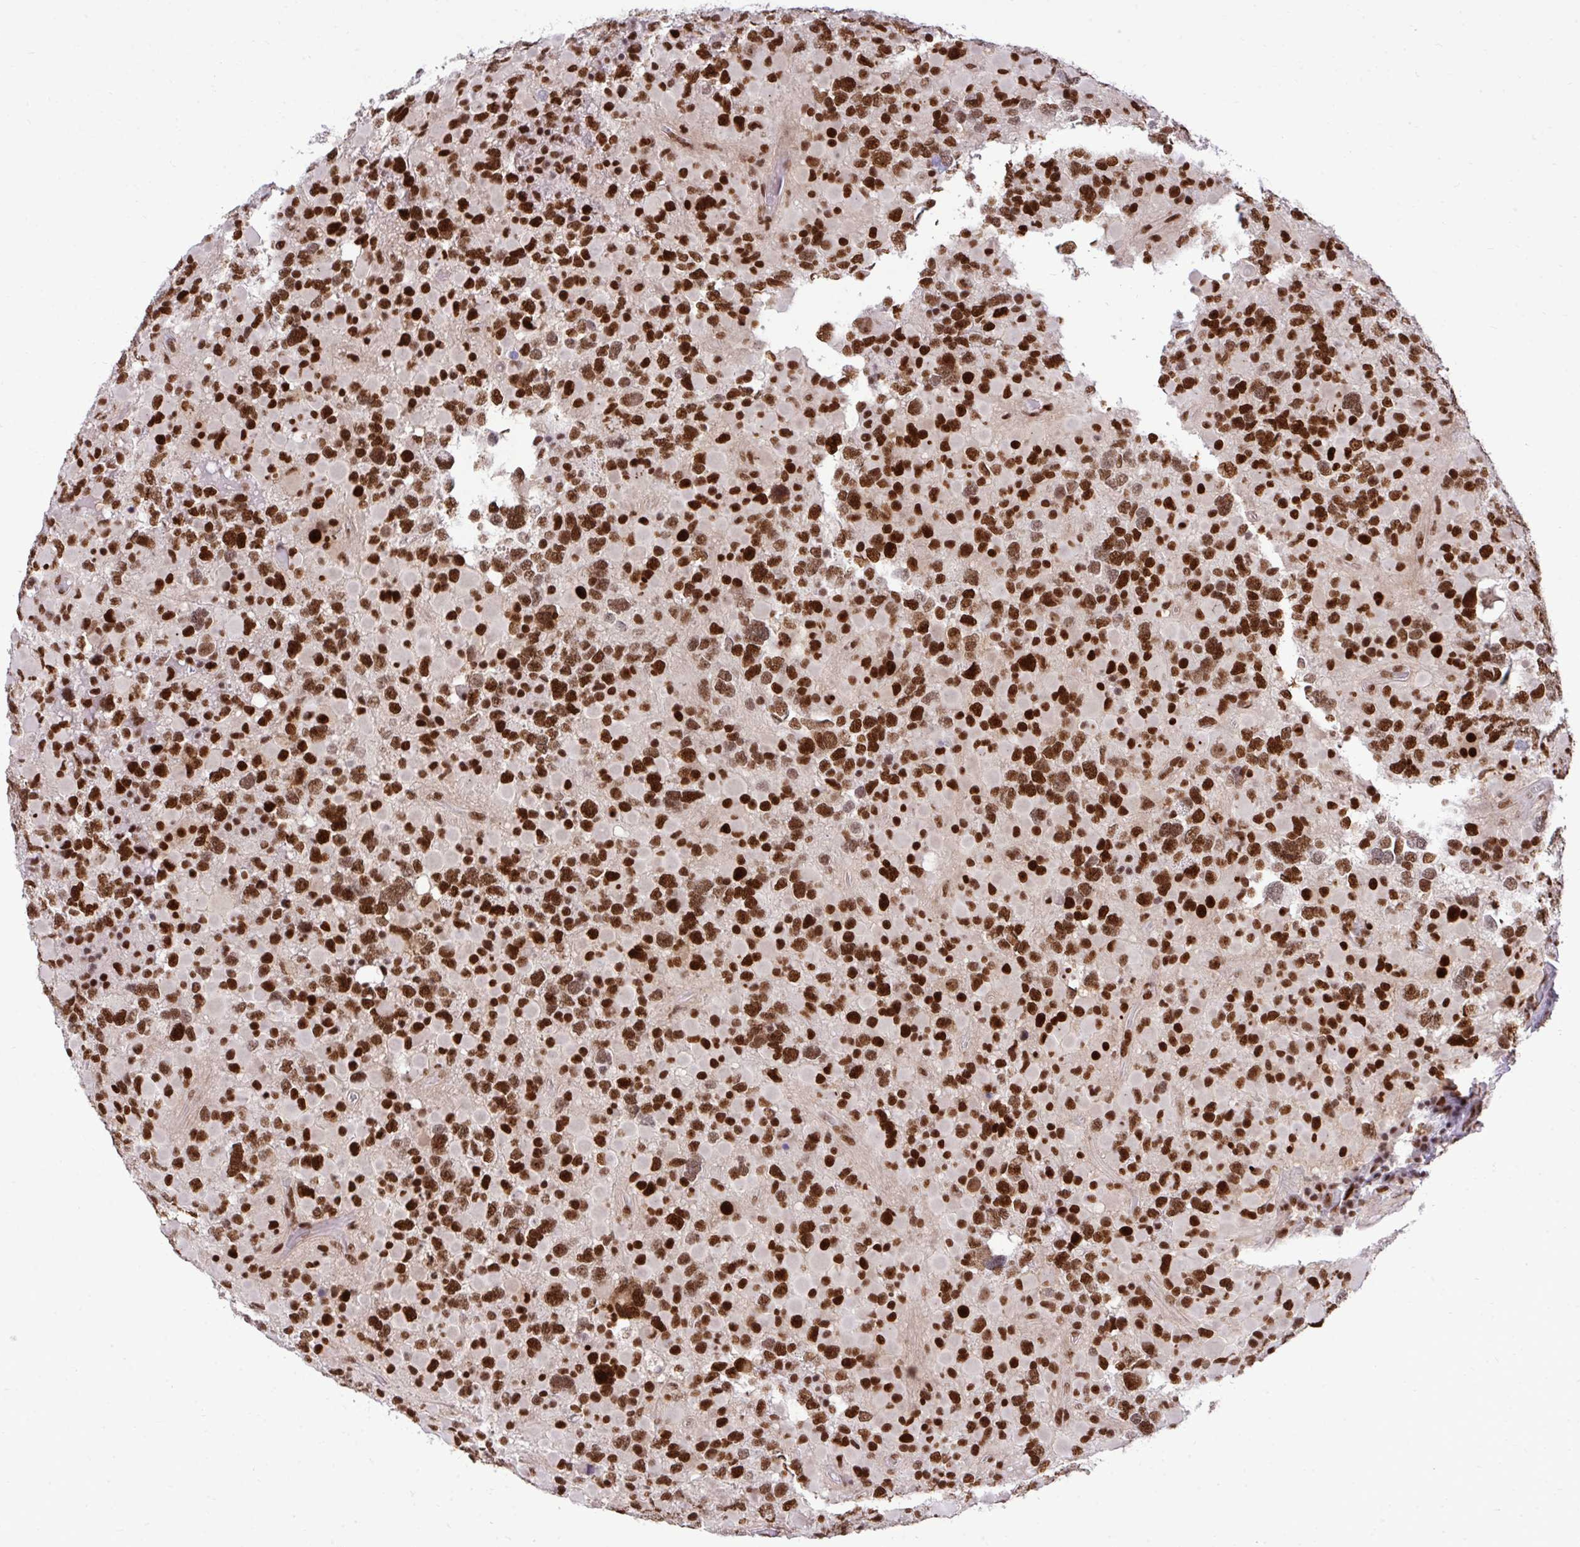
{"staining": {"intensity": "strong", "quantity": ">75%", "location": "nuclear"}, "tissue": "glioma", "cell_type": "Tumor cells", "image_type": "cancer", "snomed": [{"axis": "morphology", "description": "Glioma, malignant, High grade"}, {"axis": "topography", "description": "Brain"}], "caption": "Approximately >75% of tumor cells in human malignant high-grade glioma reveal strong nuclear protein positivity as visualized by brown immunohistochemical staining.", "gene": "CDYL", "patient": {"sex": "female", "age": 40}}